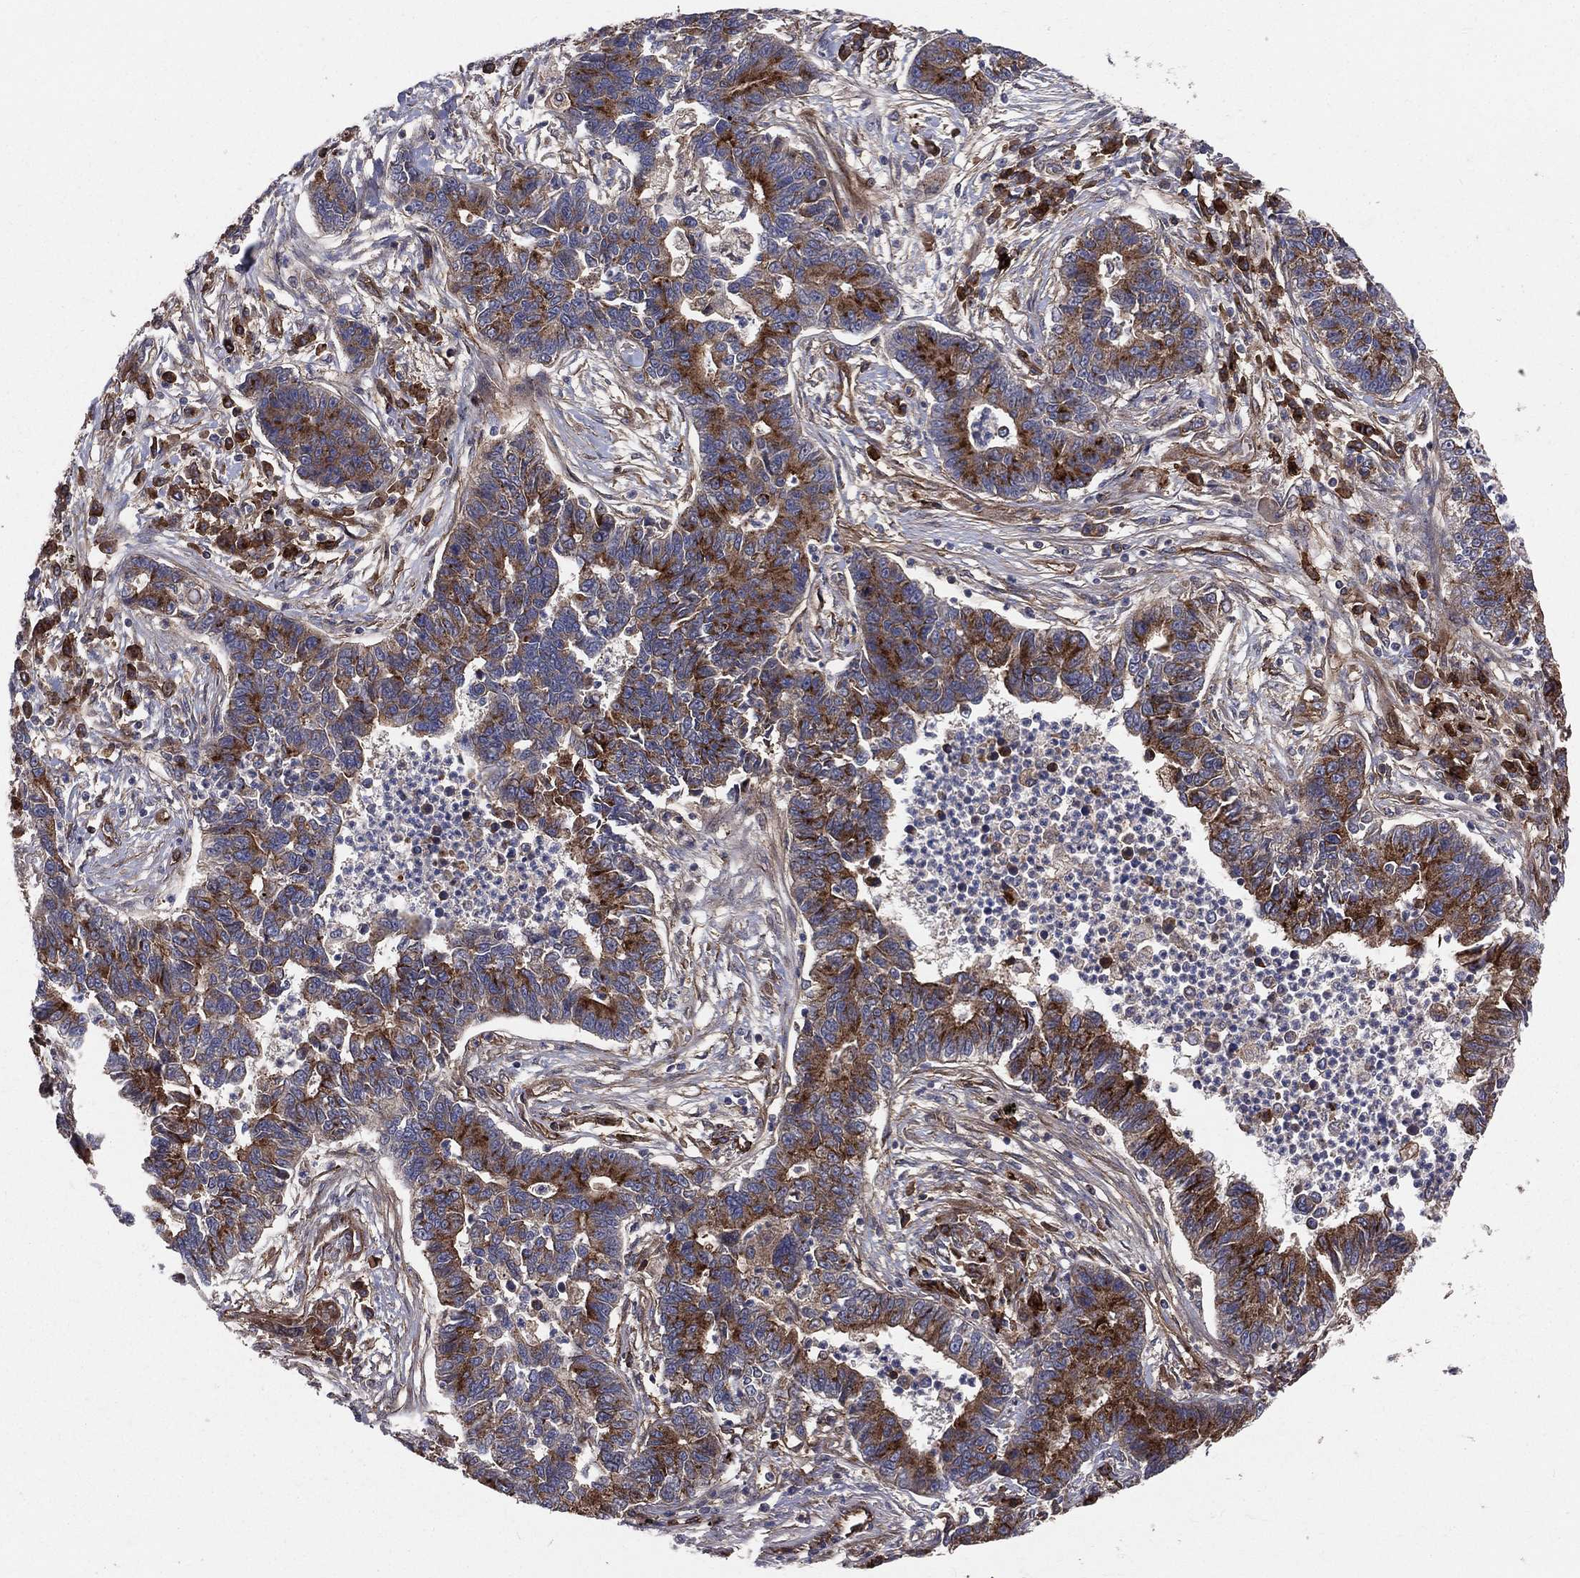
{"staining": {"intensity": "strong", "quantity": ">75%", "location": "cytoplasmic/membranous"}, "tissue": "lung cancer", "cell_type": "Tumor cells", "image_type": "cancer", "snomed": [{"axis": "morphology", "description": "Adenocarcinoma, NOS"}, {"axis": "topography", "description": "Lung"}], "caption": "A high amount of strong cytoplasmic/membranous staining is appreciated in approximately >75% of tumor cells in lung adenocarcinoma tissue.", "gene": "ENTPD1", "patient": {"sex": "female", "age": 57}}